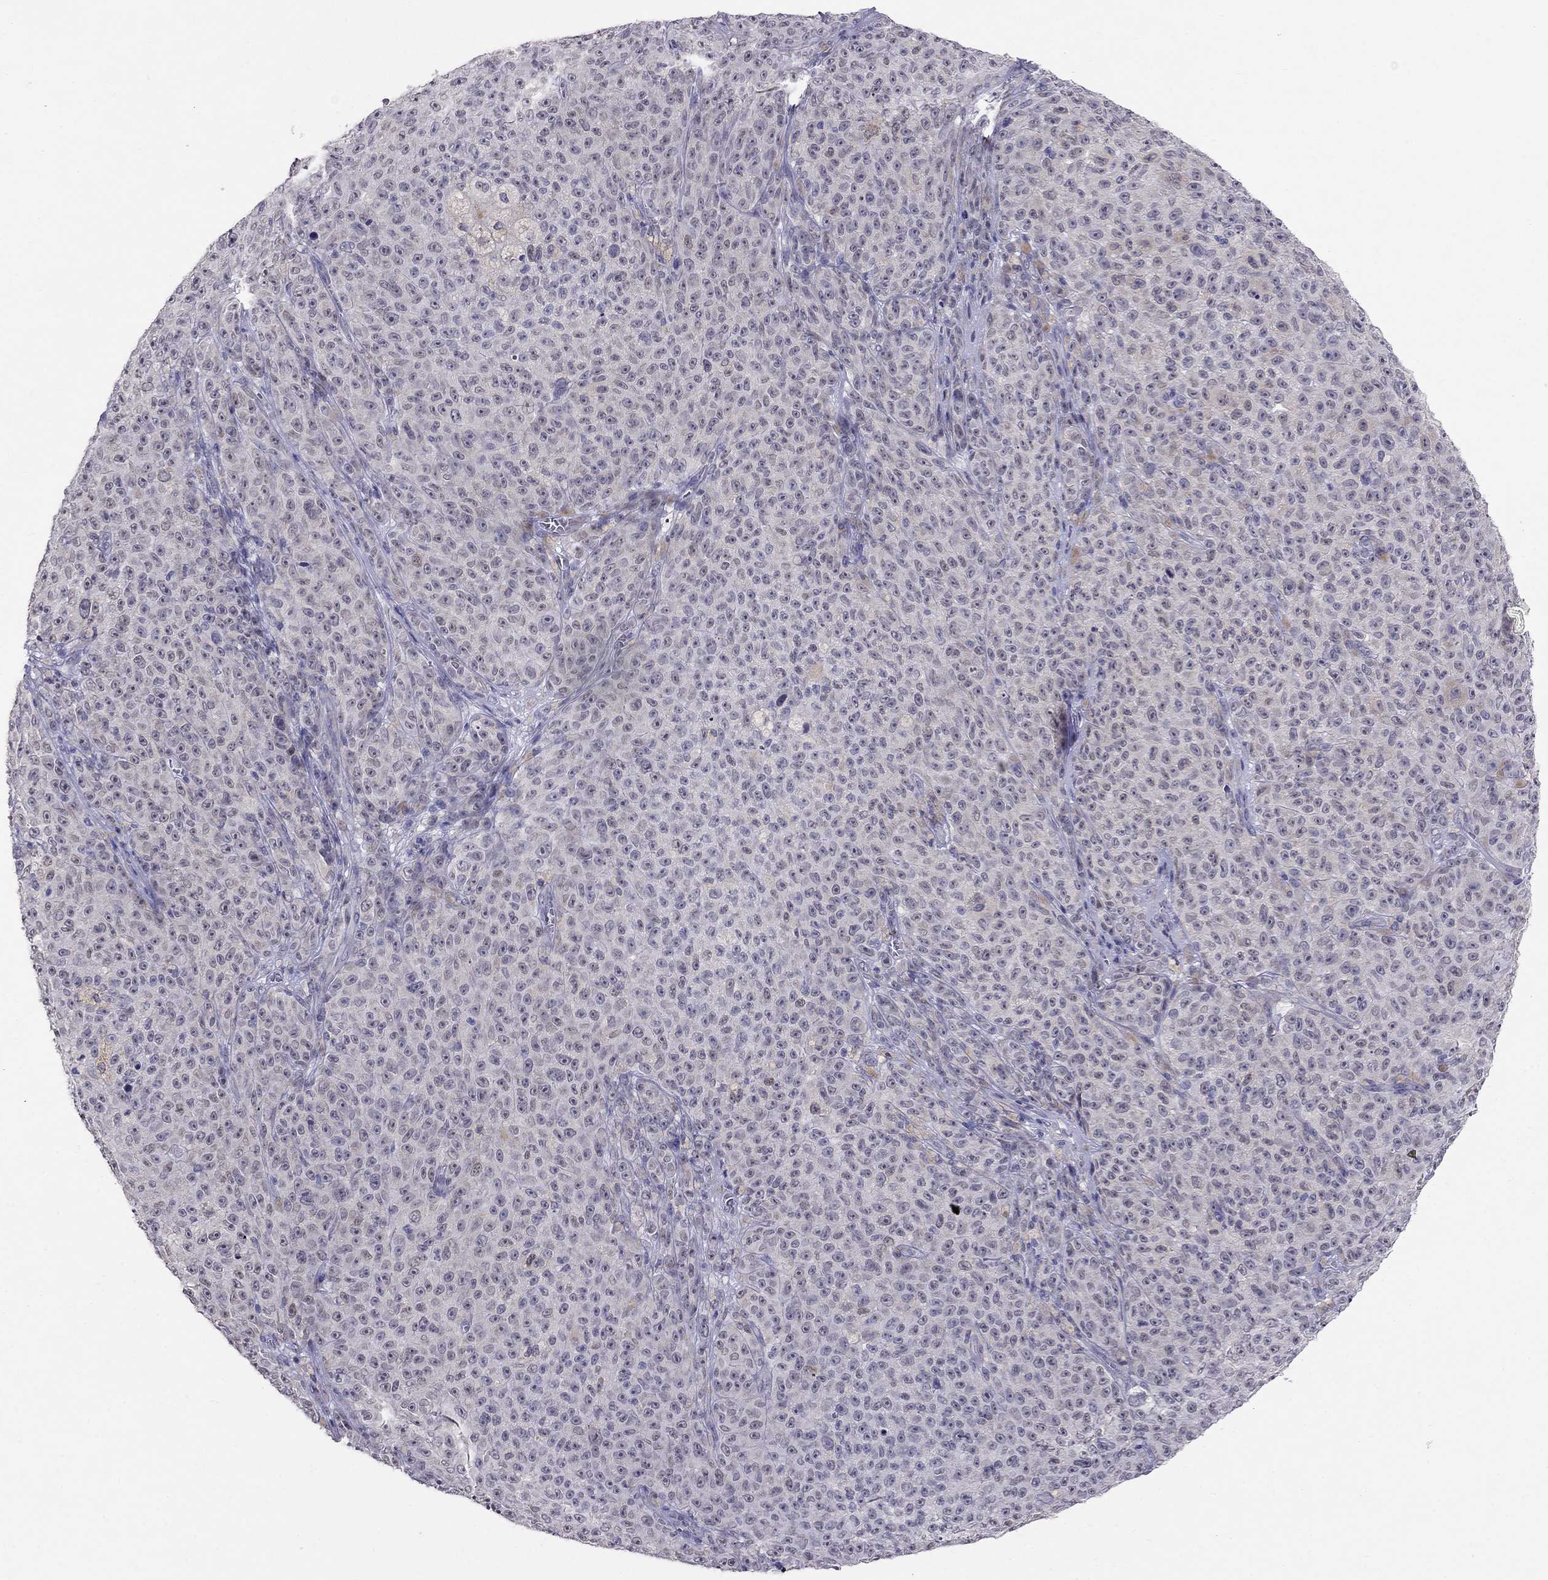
{"staining": {"intensity": "negative", "quantity": "none", "location": "none"}, "tissue": "melanoma", "cell_type": "Tumor cells", "image_type": "cancer", "snomed": [{"axis": "morphology", "description": "Malignant melanoma, NOS"}, {"axis": "topography", "description": "Skin"}], "caption": "DAB immunohistochemical staining of human malignant melanoma displays no significant expression in tumor cells.", "gene": "MYO3B", "patient": {"sex": "female", "age": 82}}